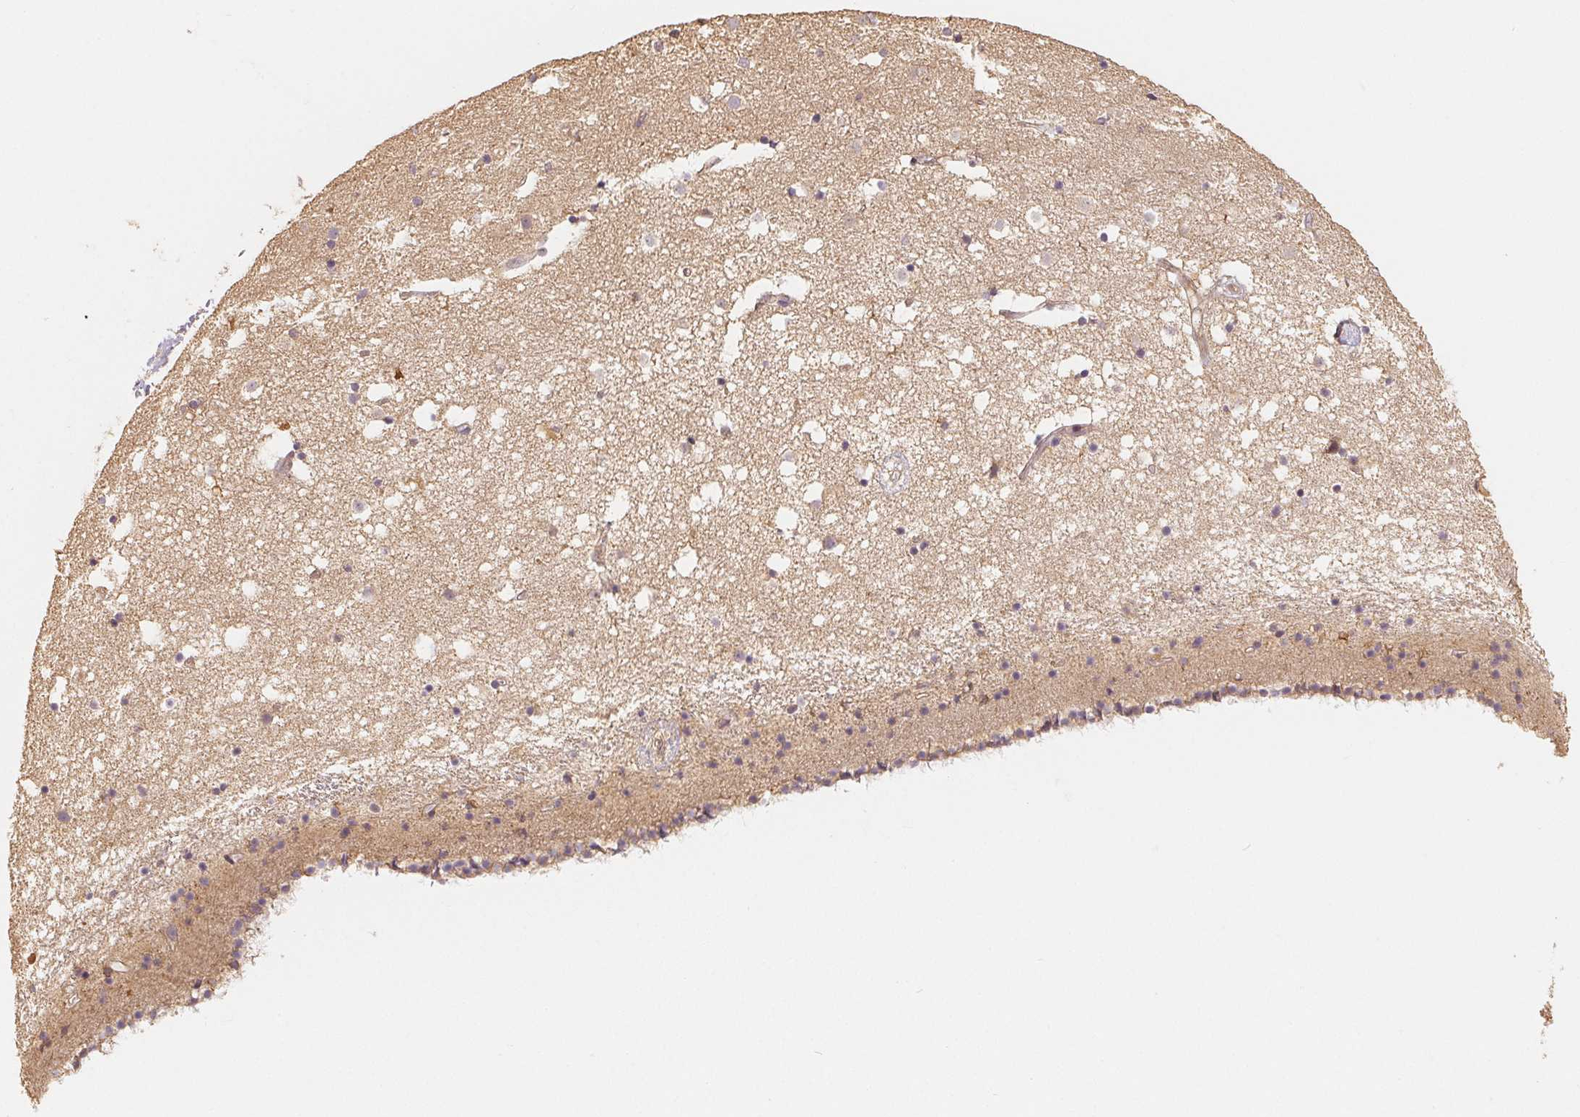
{"staining": {"intensity": "negative", "quantity": "none", "location": "none"}, "tissue": "caudate", "cell_type": "Glial cells", "image_type": "normal", "snomed": [{"axis": "morphology", "description": "Normal tissue, NOS"}, {"axis": "topography", "description": "Lateral ventricle wall"}], "caption": "Glial cells show no significant staining in benign caudate. (DAB (3,3'-diaminobenzidine) immunohistochemistry visualized using brightfield microscopy, high magnification).", "gene": "GUSB", "patient": {"sex": "female", "age": 71}}